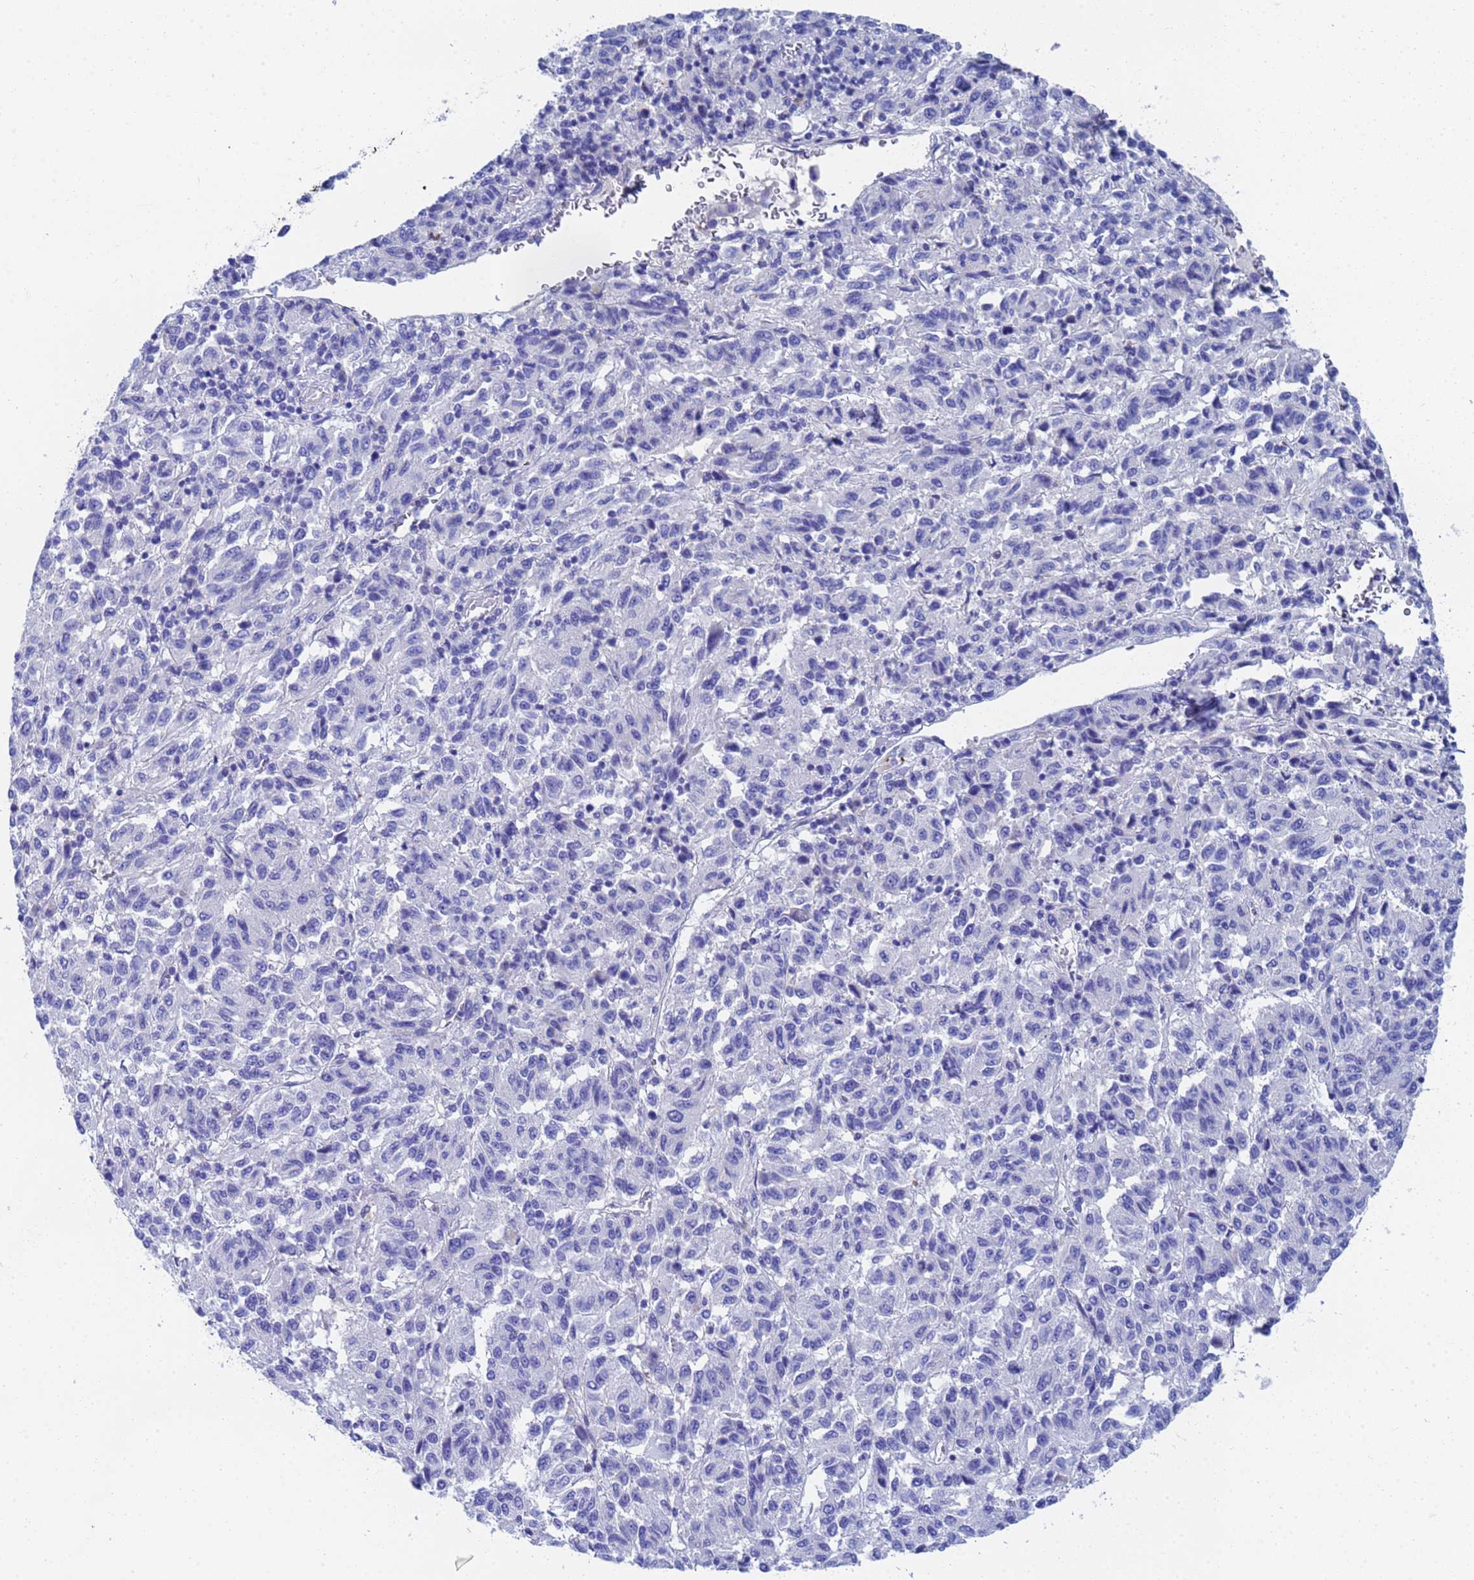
{"staining": {"intensity": "negative", "quantity": "none", "location": "none"}, "tissue": "melanoma", "cell_type": "Tumor cells", "image_type": "cancer", "snomed": [{"axis": "morphology", "description": "Malignant melanoma, Metastatic site"}, {"axis": "topography", "description": "Lung"}], "caption": "A histopathology image of malignant melanoma (metastatic site) stained for a protein shows no brown staining in tumor cells.", "gene": "CST4", "patient": {"sex": "male", "age": 64}}